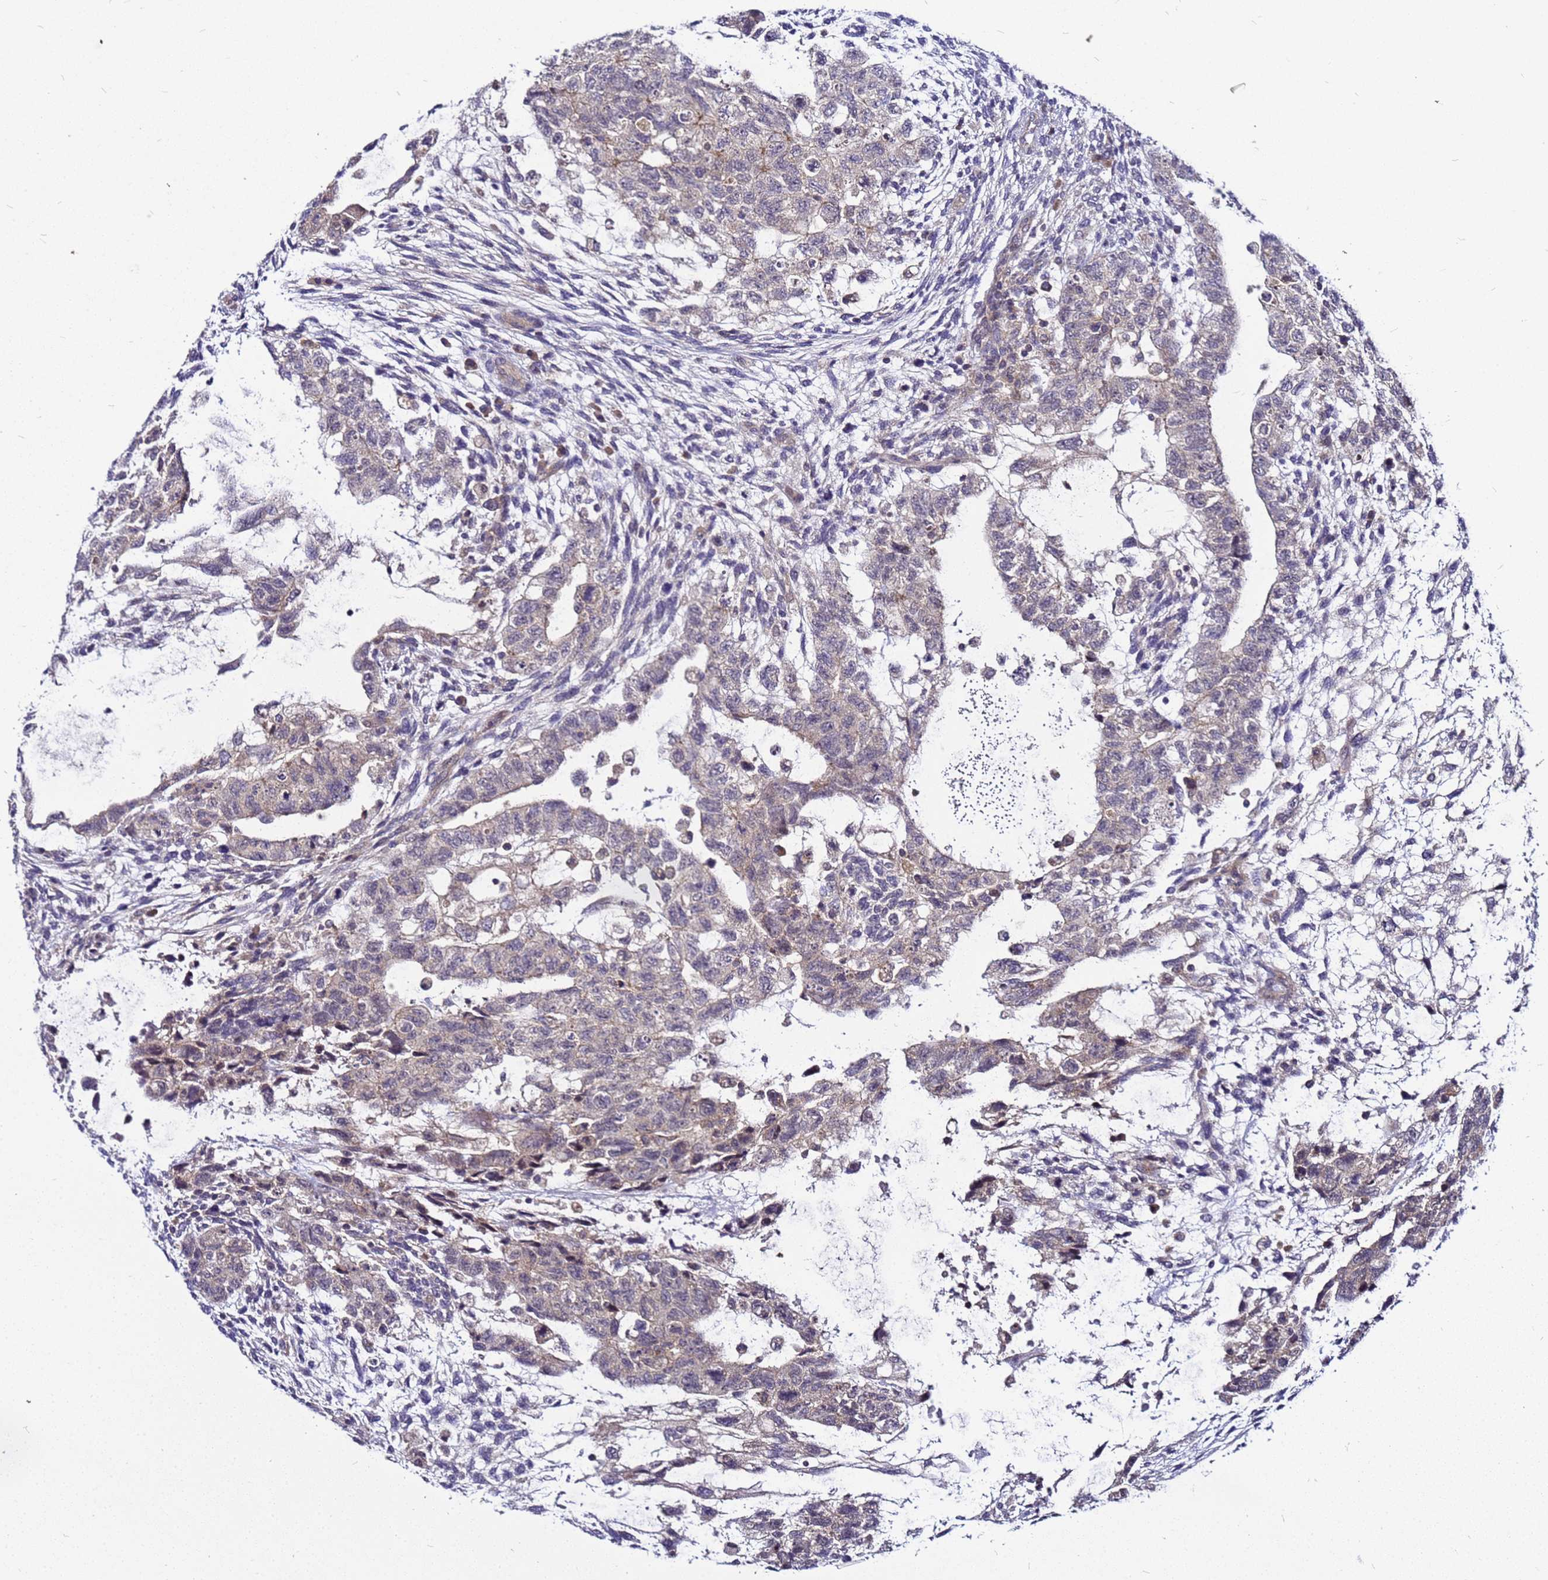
{"staining": {"intensity": "weak", "quantity": "<25%", "location": "cytoplasmic/membranous"}, "tissue": "testis cancer", "cell_type": "Tumor cells", "image_type": "cancer", "snomed": [{"axis": "morphology", "description": "Carcinoma, Embryonal, NOS"}, {"axis": "topography", "description": "Testis"}], "caption": "A histopathology image of human embryonal carcinoma (testis) is negative for staining in tumor cells.", "gene": "SAT1", "patient": {"sex": "male", "age": 36}}